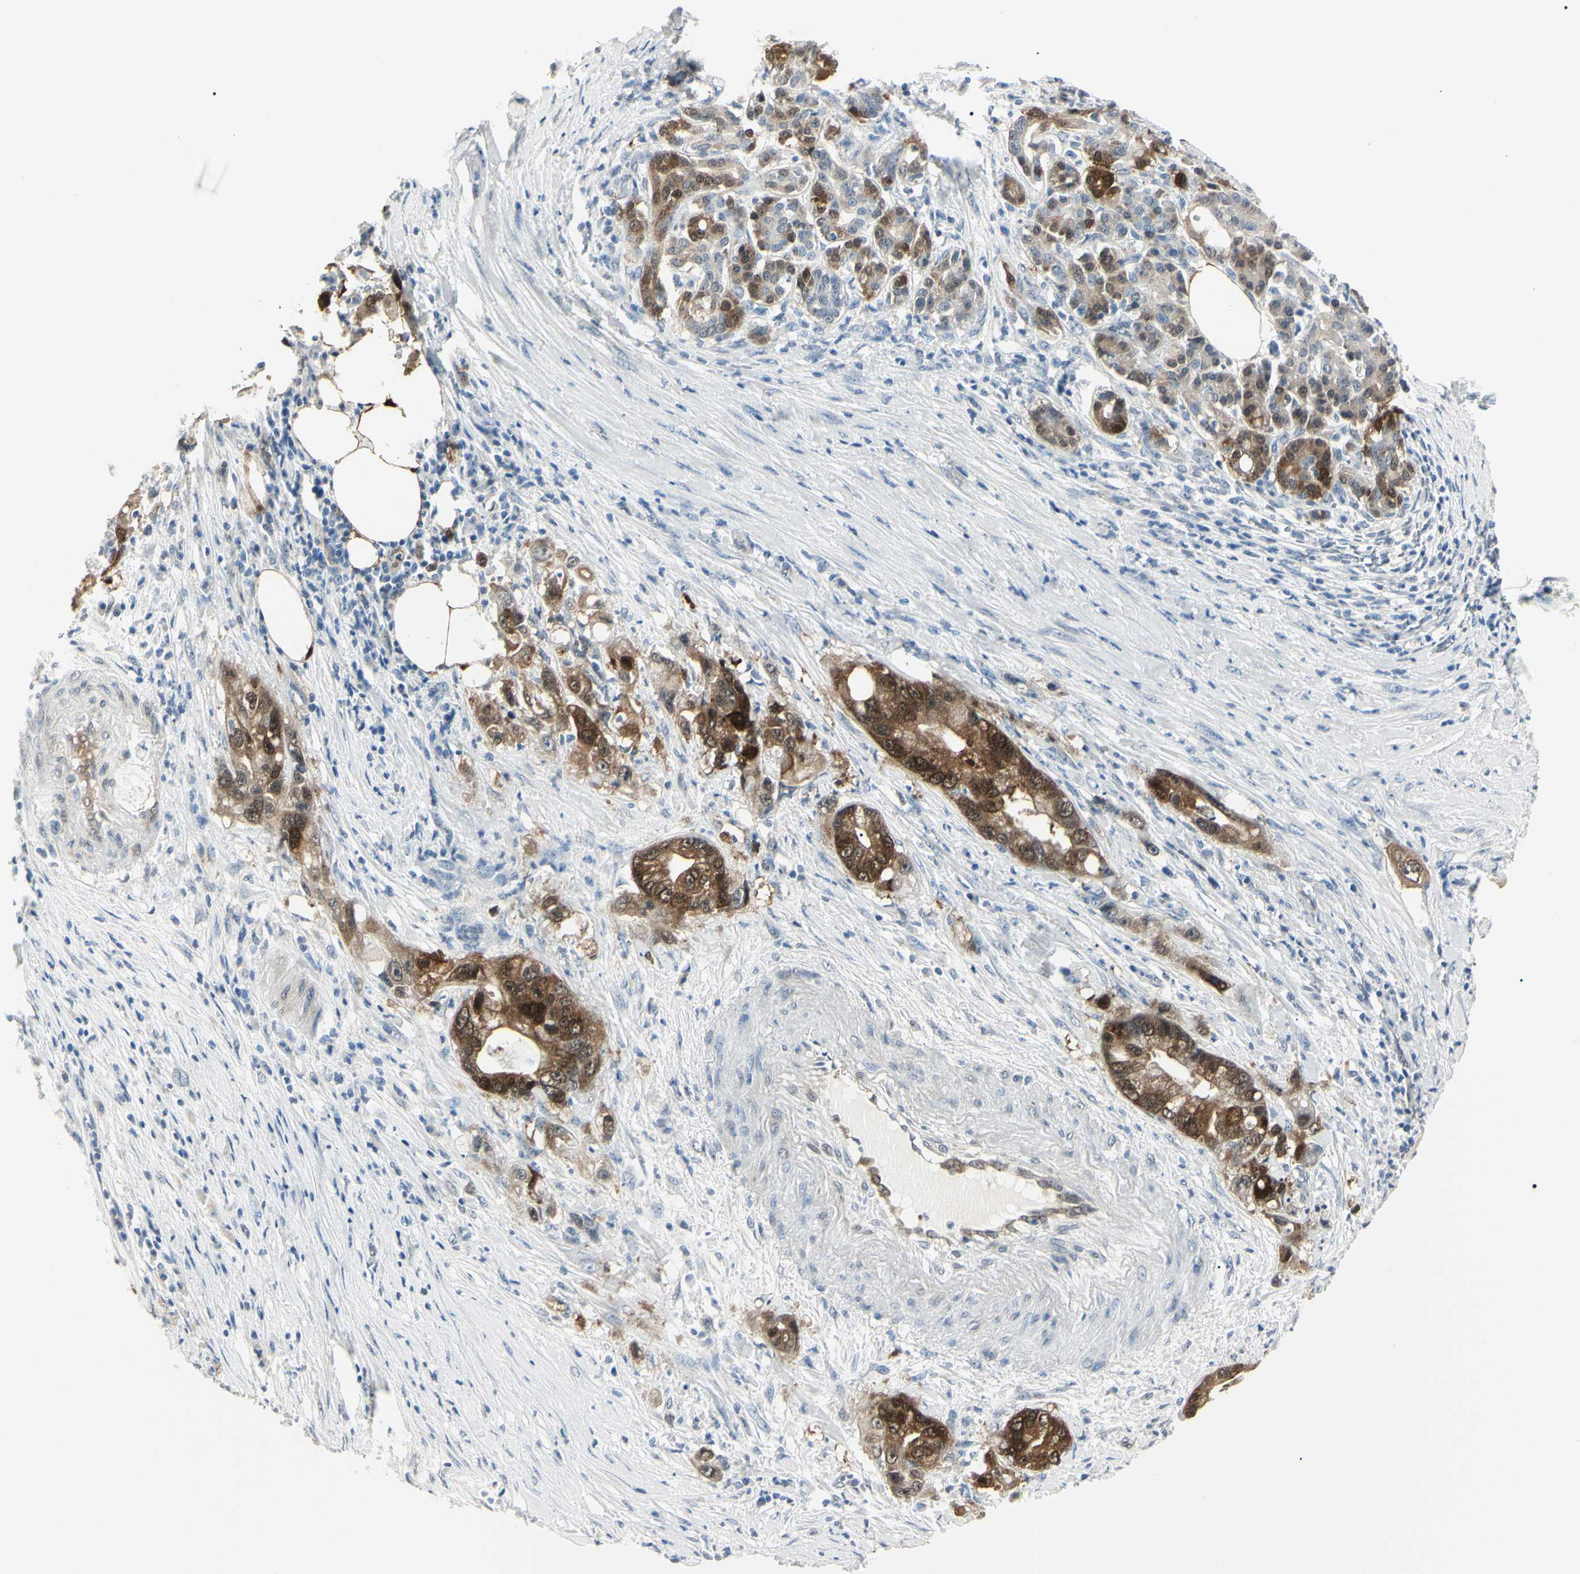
{"staining": {"intensity": "strong", "quantity": "25%-75%", "location": "cytoplasmic/membranous,nuclear"}, "tissue": "pancreatic cancer", "cell_type": "Tumor cells", "image_type": "cancer", "snomed": [{"axis": "morphology", "description": "Normal tissue, NOS"}, {"axis": "topography", "description": "Pancreas"}], "caption": "There is high levels of strong cytoplasmic/membranous and nuclear staining in tumor cells of pancreatic cancer, as demonstrated by immunohistochemical staining (brown color).", "gene": "AKR1C3", "patient": {"sex": "male", "age": 42}}